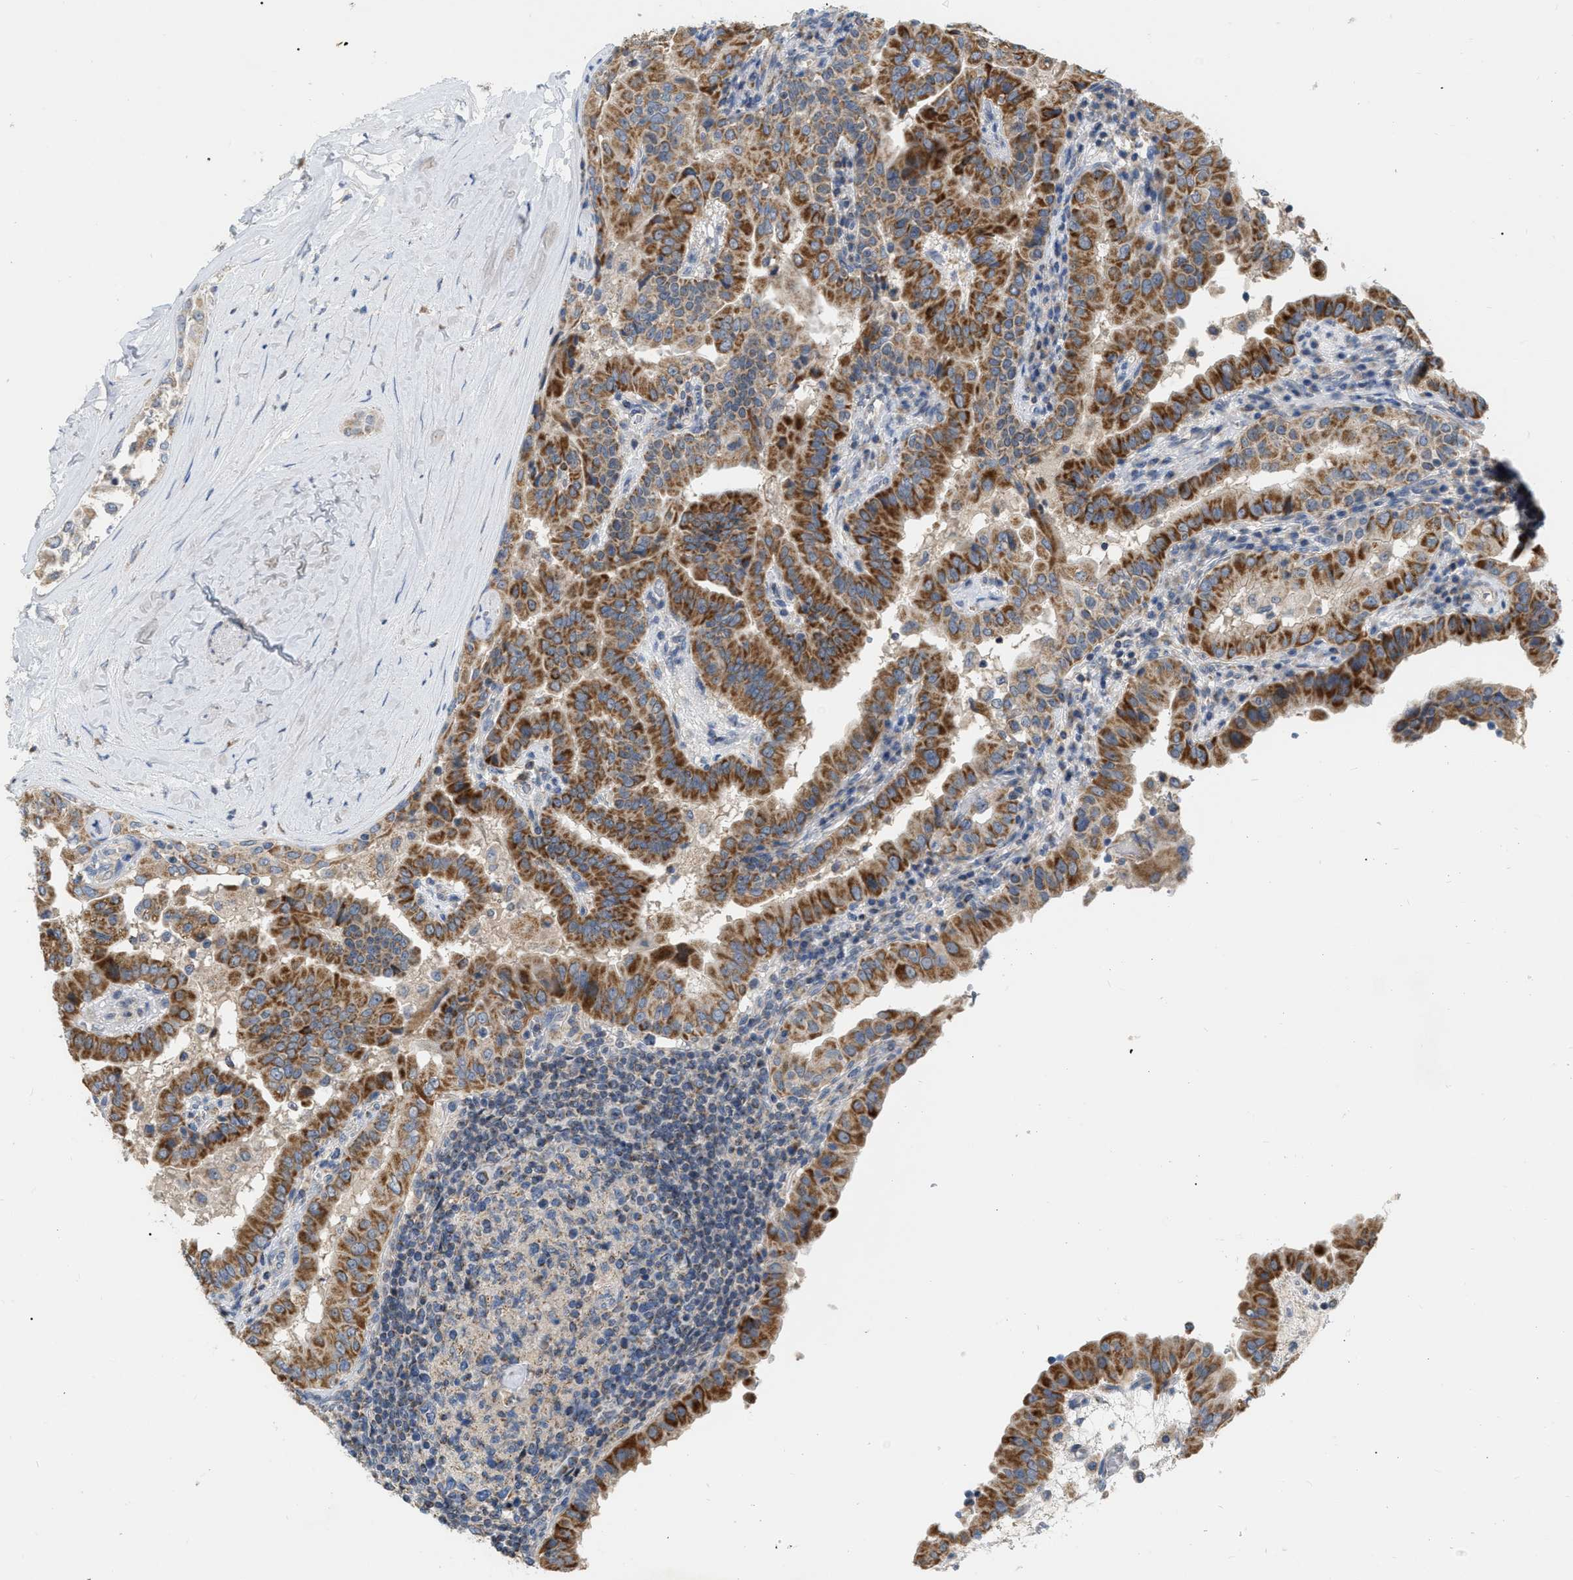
{"staining": {"intensity": "strong", "quantity": ">75%", "location": "cytoplasmic/membranous"}, "tissue": "thyroid cancer", "cell_type": "Tumor cells", "image_type": "cancer", "snomed": [{"axis": "morphology", "description": "Papillary adenocarcinoma, NOS"}, {"axis": "topography", "description": "Thyroid gland"}], "caption": "A photomicrograph showing strong cytoplasmic/membranous positivity in about >75% of tumor cells in papillary adenocarcinoma (thyroid), as visualized by brown immunohistochemical staining.", "gene": "DDX56", "patient": {"sex": "male", "age": 33}}